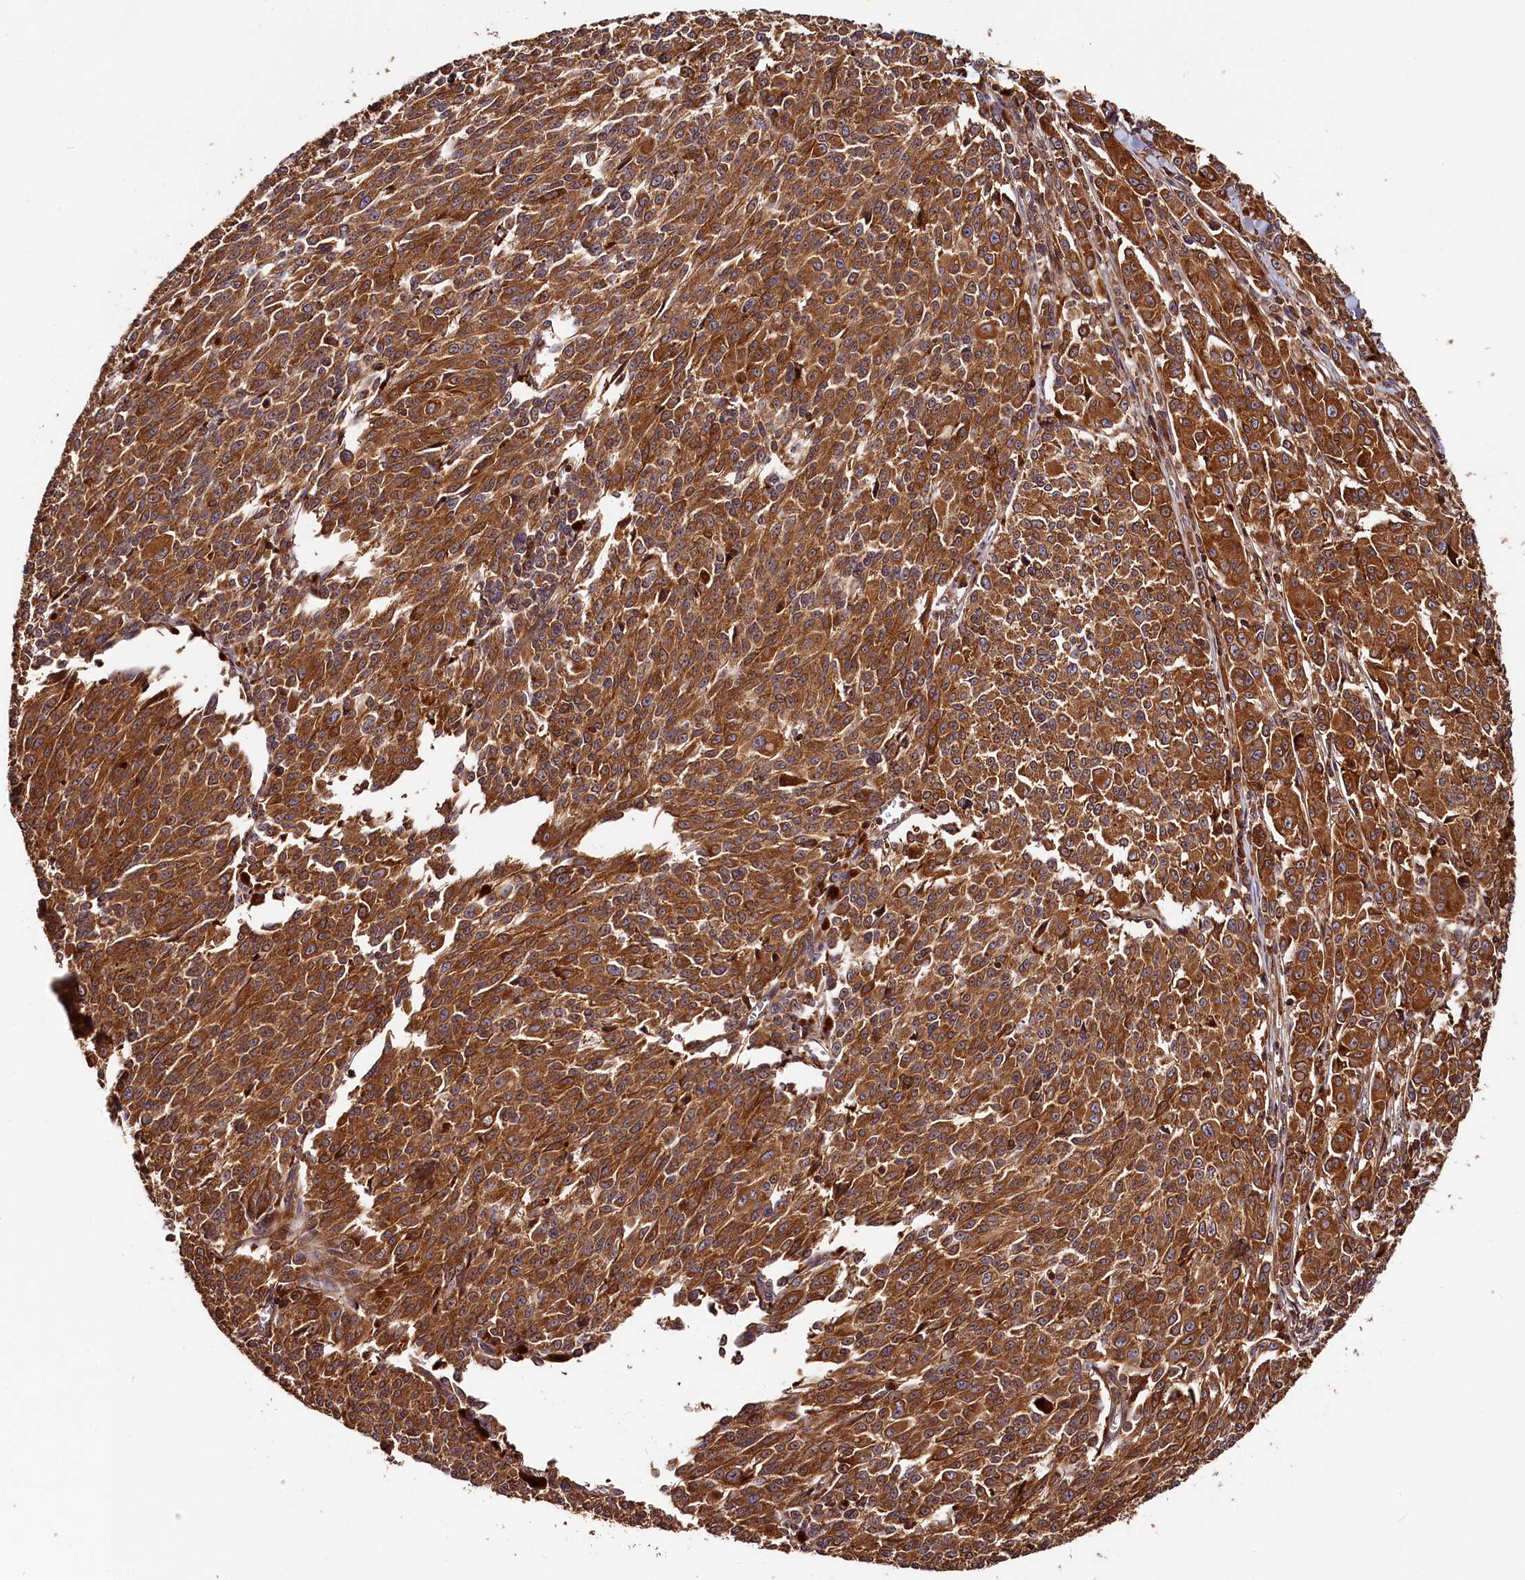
{"staining": {"intensity": "strong", "quantity": ">75%", "location": "cytoplasmic/membranous"}, "tissue": "melanoma", "cell_type": "Tumor cells", "image_type": "cancer", "snomed": [{"axis": "morphology", "description": "Malignant melanoma, NOS"}, {"axis": "topography", "description": "Skin"}], "caption": "The histopathology image demonstrates a brown stain indicating the presence of a protein in the cytoplasmic/membranous of tumor cells in malignant melanoma. Using DAB (brown) and hematoxylin (blue) stains, captured at high magnification using brightfield microscopy.", "gene": "HMOX2", "patient": {"sex": "female", "age": 52}}